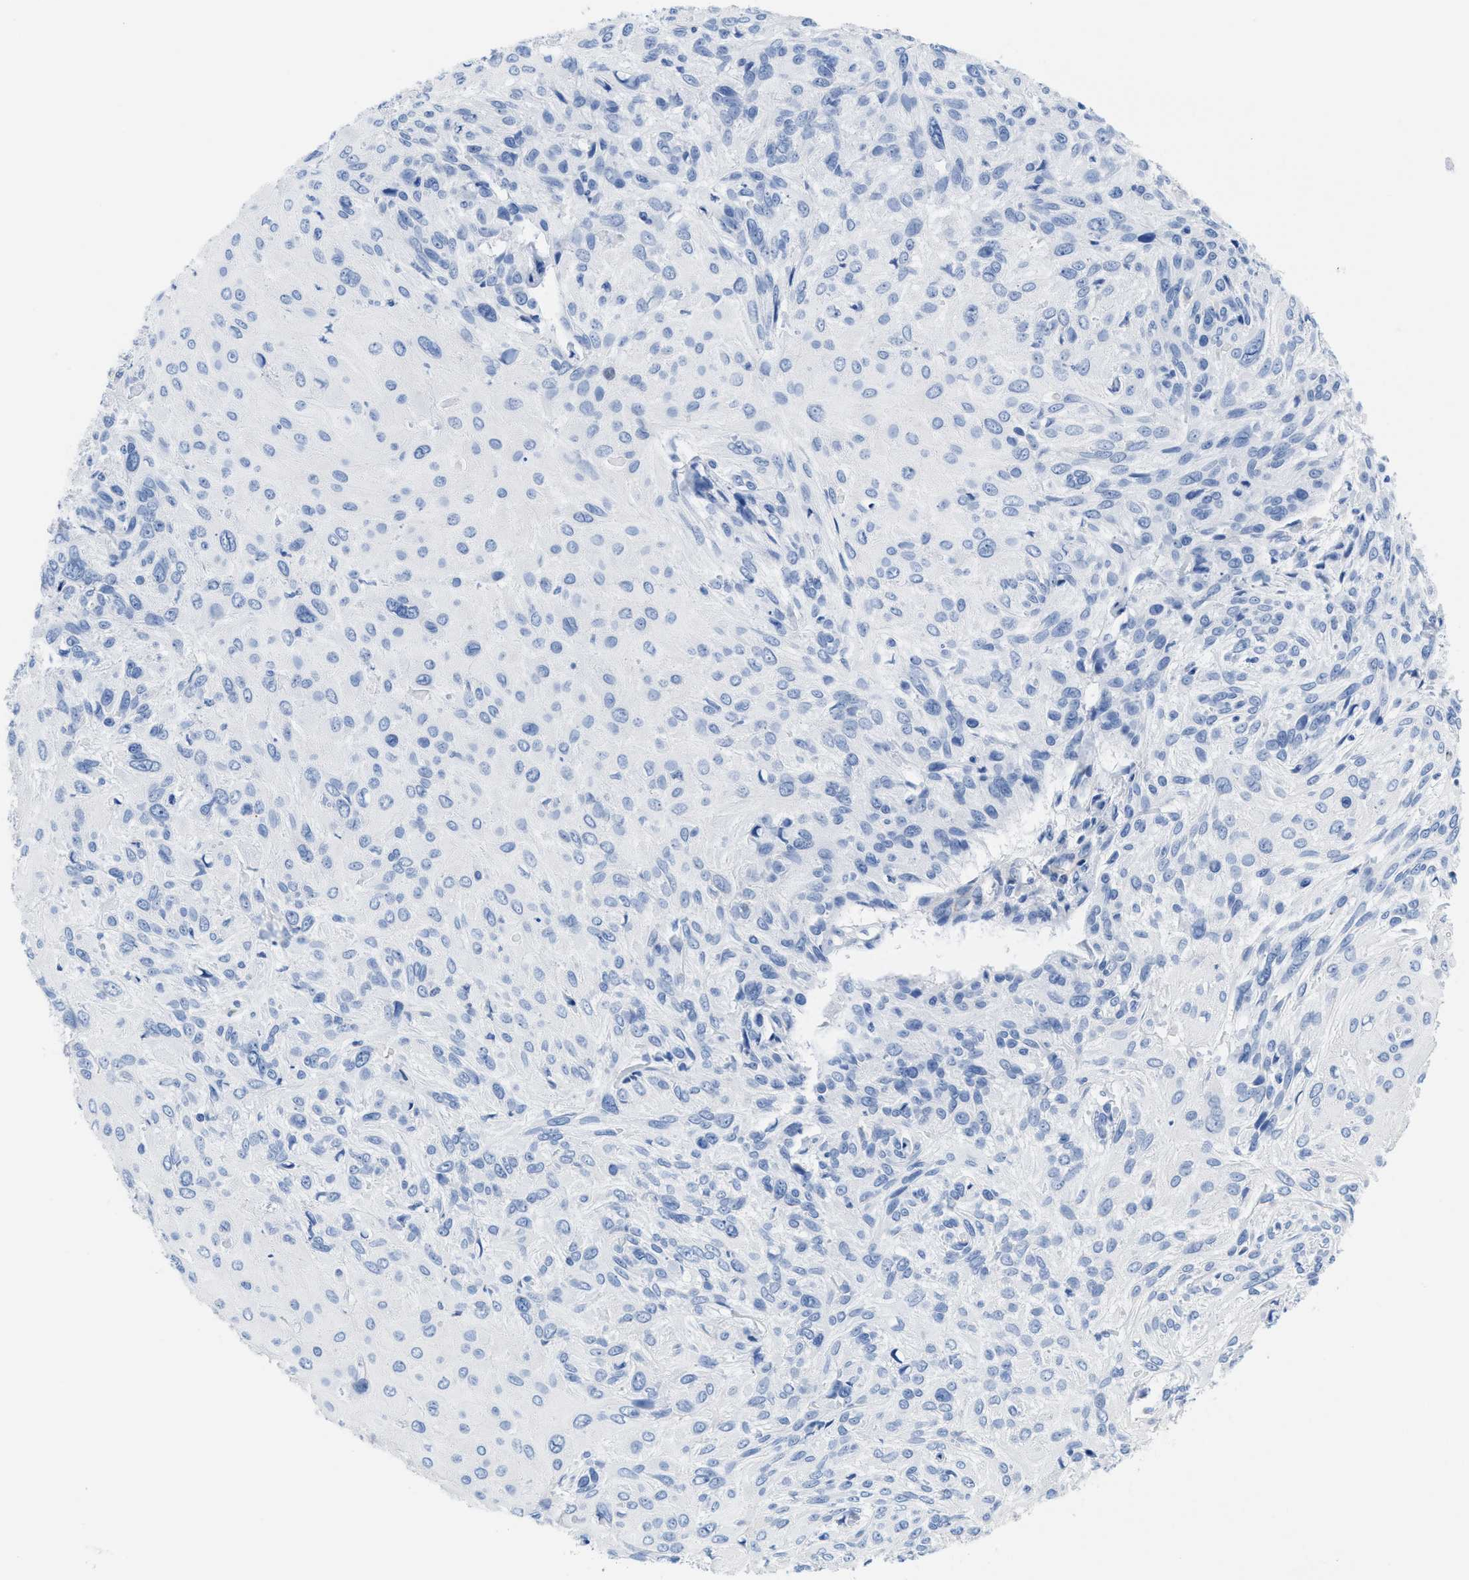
{"staining": {"intensity": "negative", "quantity": "none", "location": "none"}, "tissue": "cervical cancer", "cell_type": "Tumor cells", "image_type": "cancer", "snomed": [{"axis": "morphology", "description": "Squamous cell carcinoma, NOS"}, {"axis": "topography", "description": "Cervix"}], "caption": "This is a photomicrograph of IHC staining of cervical squamous cell carcinoma, which shows no staining in tumor cells.", "gene": "SLFN13", "patient": {"sex": "female", "age": 51}}